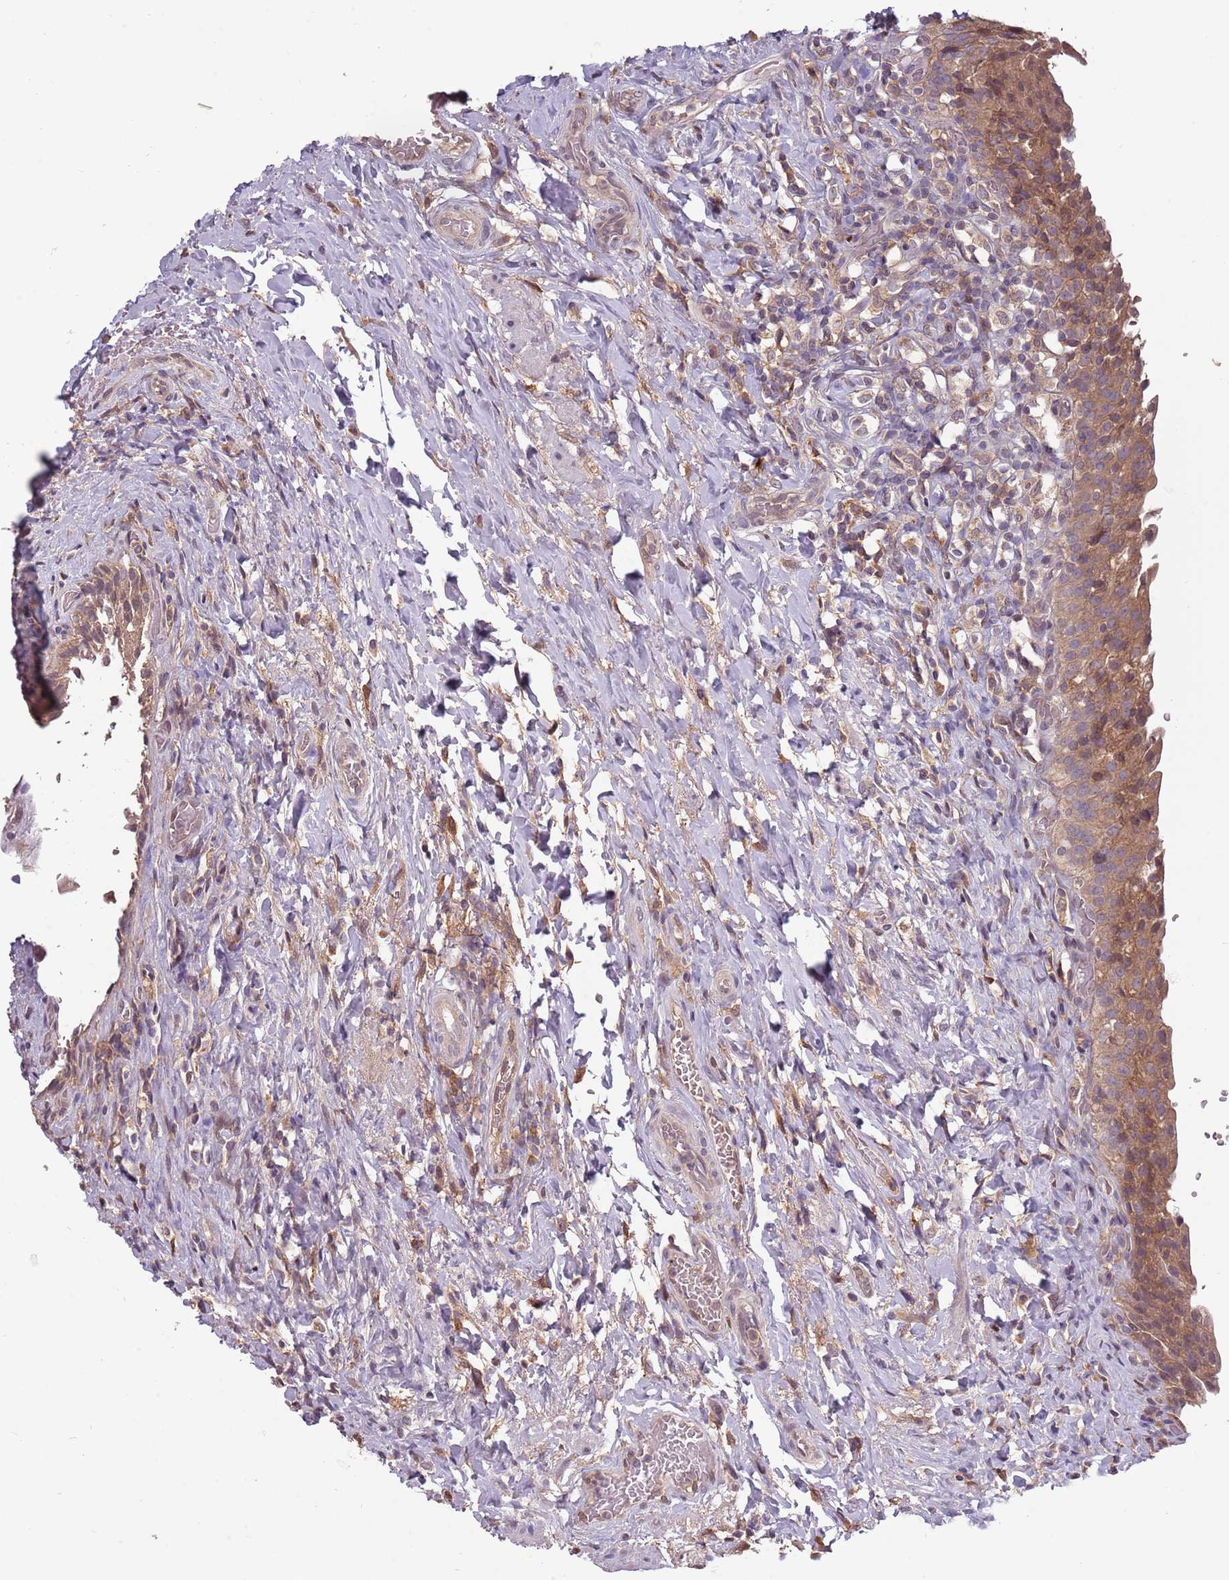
{"staining": {"intensity": "moderate", "quantity": ">75%", "location": "cytoplasmic/membranous"}, "tissue": "urinary bladder", "cell_type": "Urothelial cells", "image_type": "normal", "snomed": [{"axis": "morphology", "description": "Normal tissue, NOS"}, {"axis": "morphology", "description": "Inflammation, NOS"}, {"axis": "topography", "description": "Urinary bladder"}], "caption": "Urinary bladder stained with IHC exhibits moderate cytoplasmic/membranous staining in about >75% of urothelial cells.", "gene": "USP32", "patient": {"sex": "male", "age": 64}}